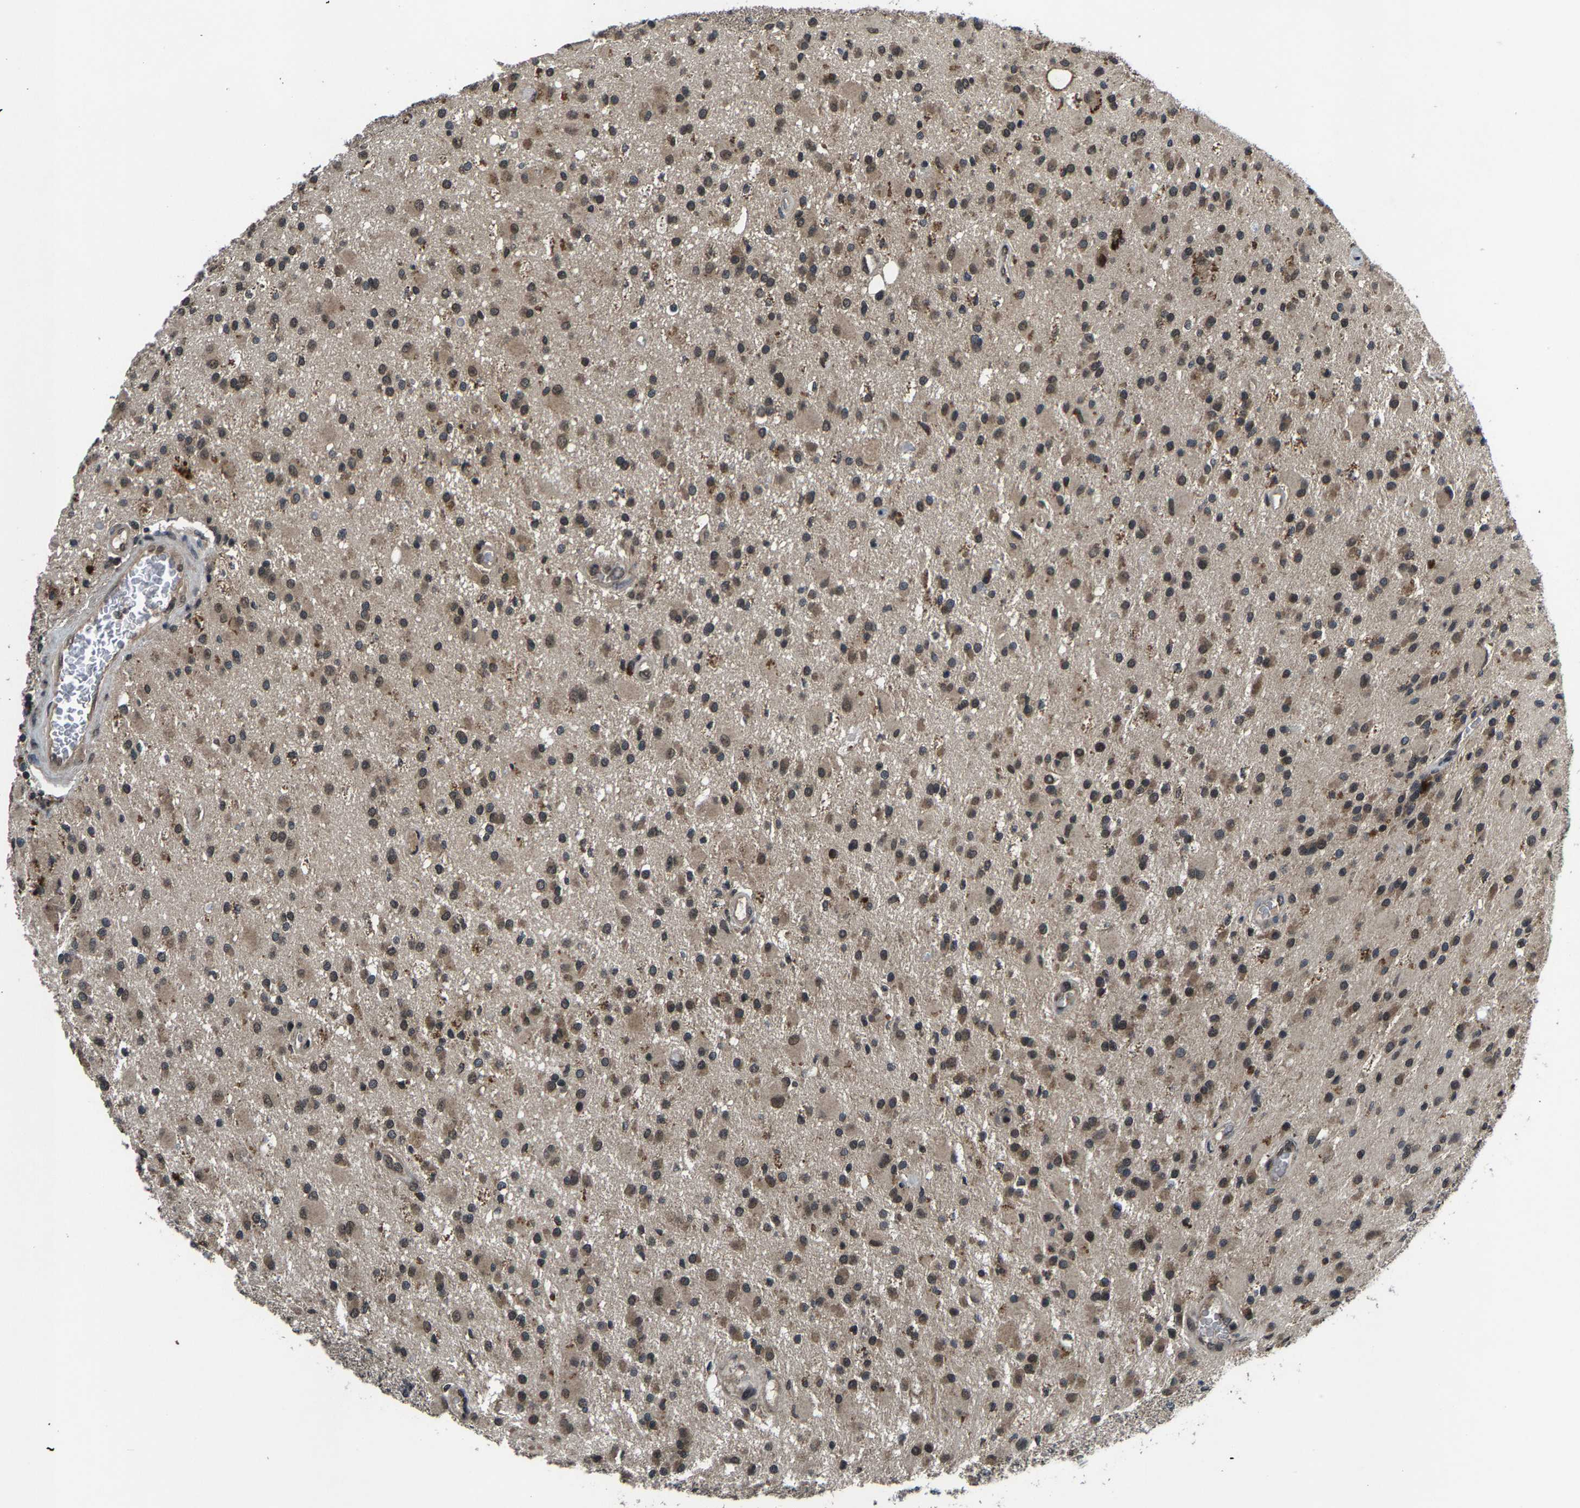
{"staining": {"intensity": "weak", "quantity": "25%-75%", "location": "cytoplasmic/membranous,nuclear"}, "tissue": "glioma", "cell_type": "Tumor cells", "image_type": "cancer", "snomed": [{"axis": "morphology", "description": "Glioma, malignant, Low grade"}, {"axis": "topography", "description": "Brain"}], "caption": "High-magnification brightfield microscopy of malignant glioma (low-grade) stained with DAB (3,3'-diaminobenzidine) (brown) and counterstained with hematoxylin (blue). tumor cells exhibit weak cytoplasmic/membranous and nuclear staining is seen in about25%-75% of cells.", "gene": "HUWE1", "patient": {"sex": "male", "age": 58}}